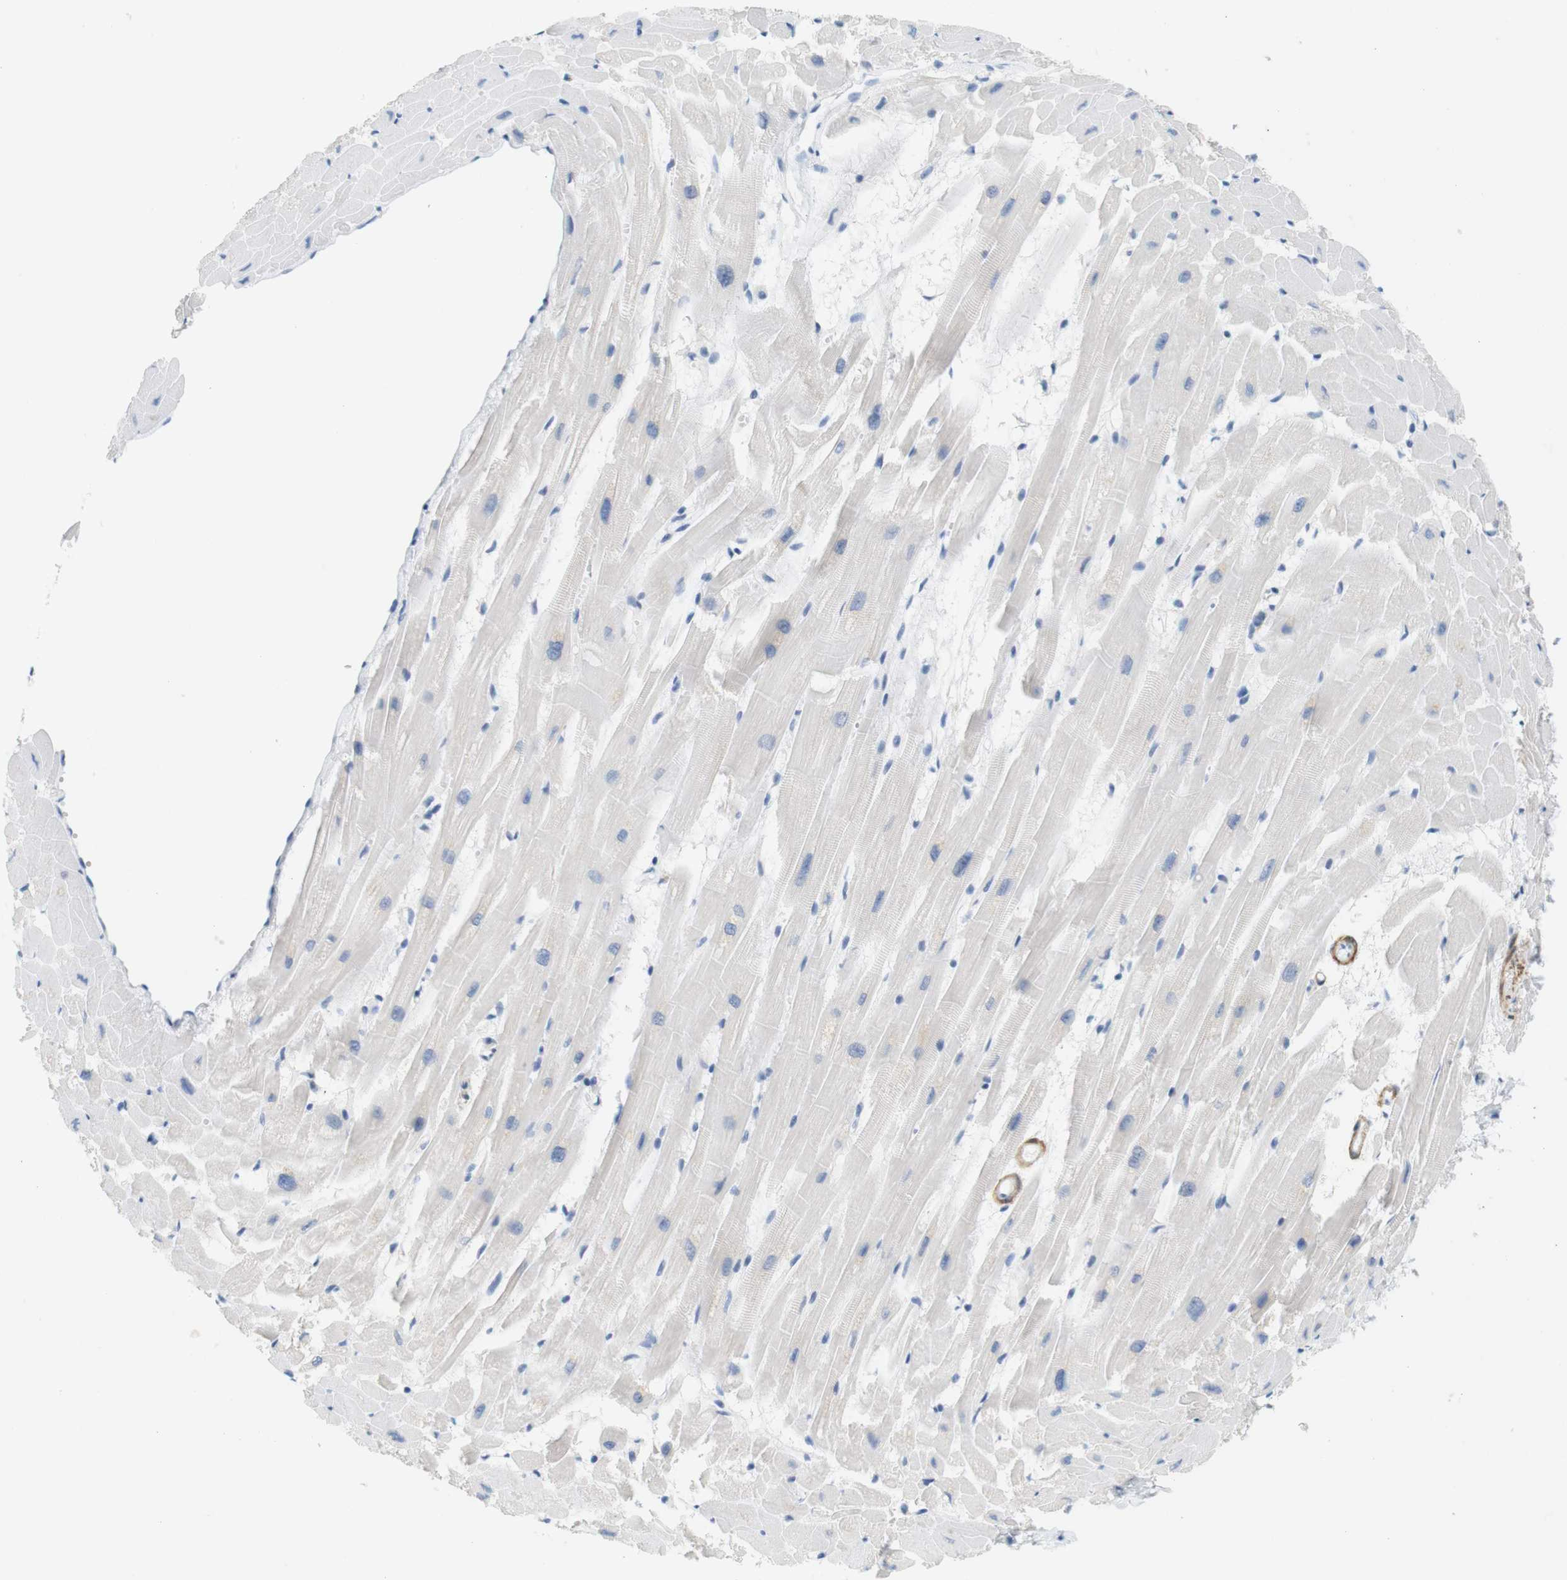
{"staining": {"intensity": "negative", "quantity": "none", "location": "none"}, "tissue": "heart muscle", "cell_type": "Cardiomyocytes", "image_type": "normal", "snomed": [{"axis": "morphology", "description": "Normal tissue, NOS"}, {"axis": "topography", "description": "Heart"}], "caption": "Immunohistochemistry (IHC) of unremarkable human heart muscle reveals no positivity in cardiomyocytes.", "gene": "HRH2", "patient": {"sex": "female", "age": 19}}